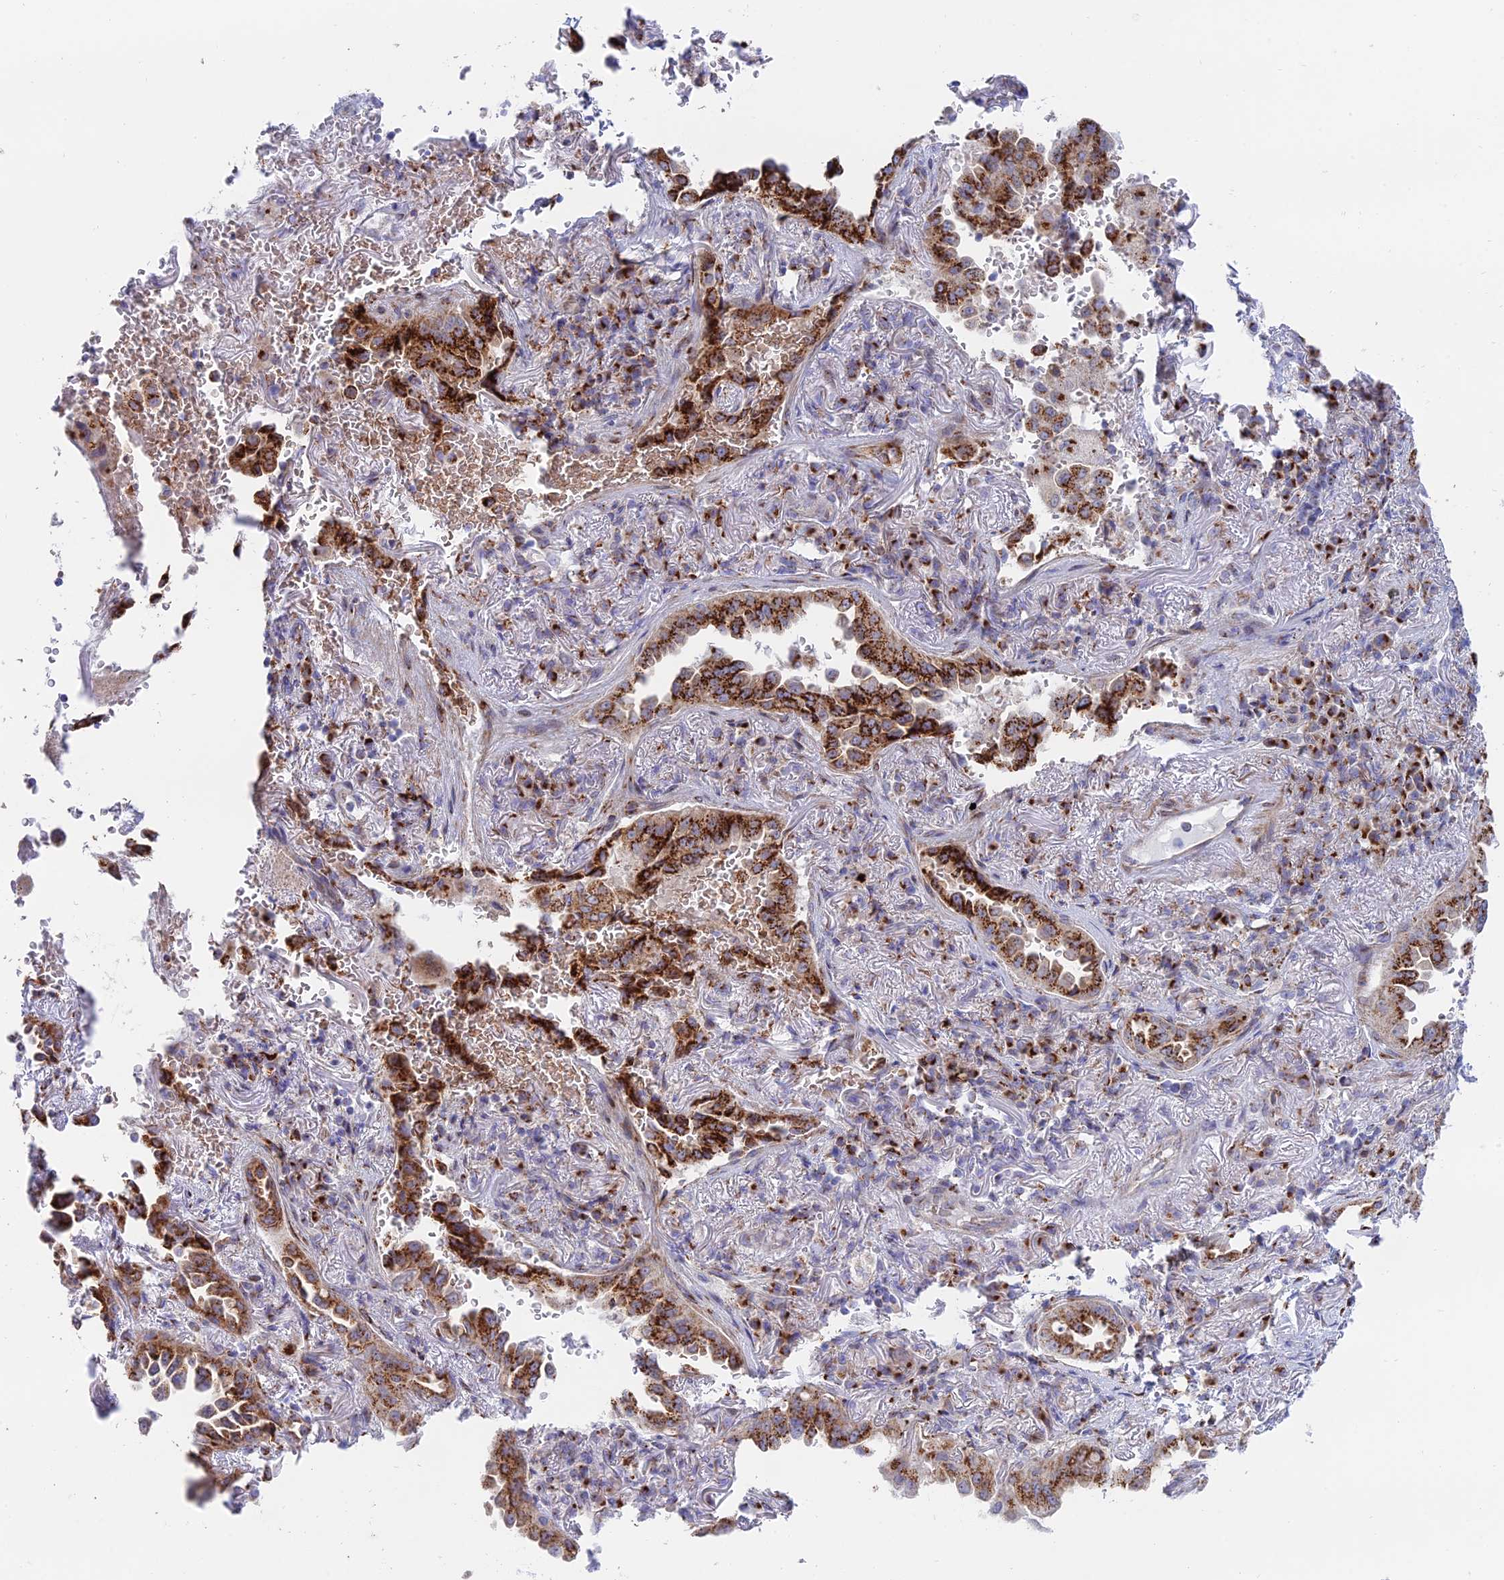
{"staining": {"intensity": "strong", "quantity": ">75%", "location": "cytoplasmic/membranous"}, "tissue": "lung cancer", "cell_type": "Tumor cells", "image_type": "cancer", "snomed": [{"axis": "morphology", "description": "Adenocarcinoma, NOS"}, {"axis": "topography", "description": "Lung"}], "caption": "Protein analysis of lung cancer tissue exhibits strong cytoplasmic/membranous expression in about >75% of tumor cells. Immunohistochemistry (ihc) stains the protein in brown and the nuclei are stained blue.", "gene": "HS2ST1", "patient": {"sex": "female", "age": 69}}